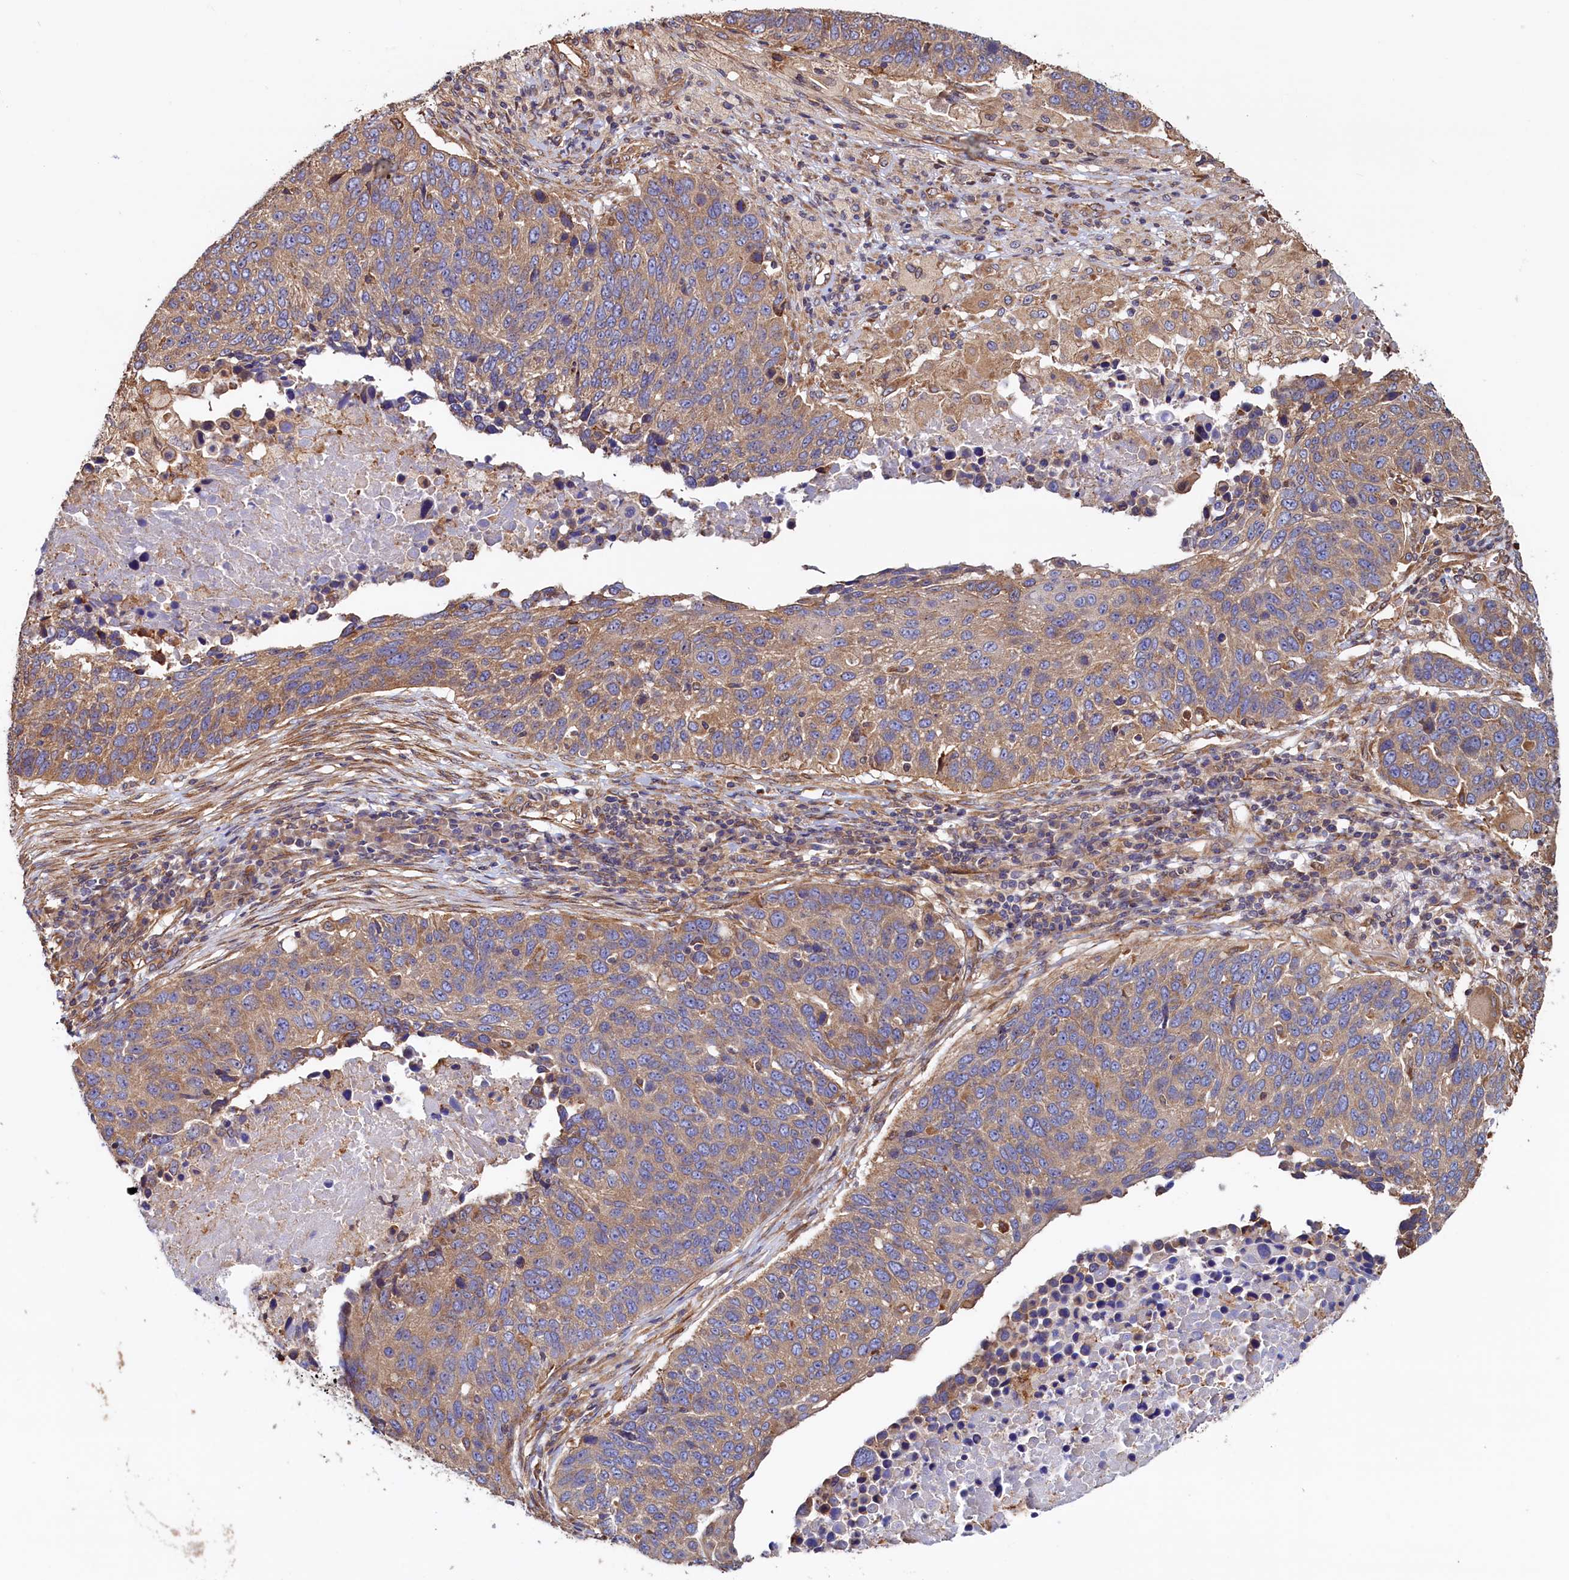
{"staining": {"intensity": "weak", "quantity": "25%-75%", "location": "cytoplasmic/membranous"}, "tissue": "lung cancer", "cell_type": "Tumor cells", "image_type": "cancer", "snomed": [{"axis": "morphology", "description": "Normal tissue, NOS"}, {"axis": "morphology", "description": "Squamous cell carcinoma, NOS"}, {"axis": "topography", "description": "Lymph node"}, {"axis": "topography", "description": "Lung"}], "caption": "Immunohistochemistry photomicrograph of human lung cancer stained for a protein (brown), which exhibits low levels of weak cytoplasmic/membranous staining in about 25%-75% of tumor cells.", "gene": "ATXN2L", "patient": {"sex": "male", "age": 66}}